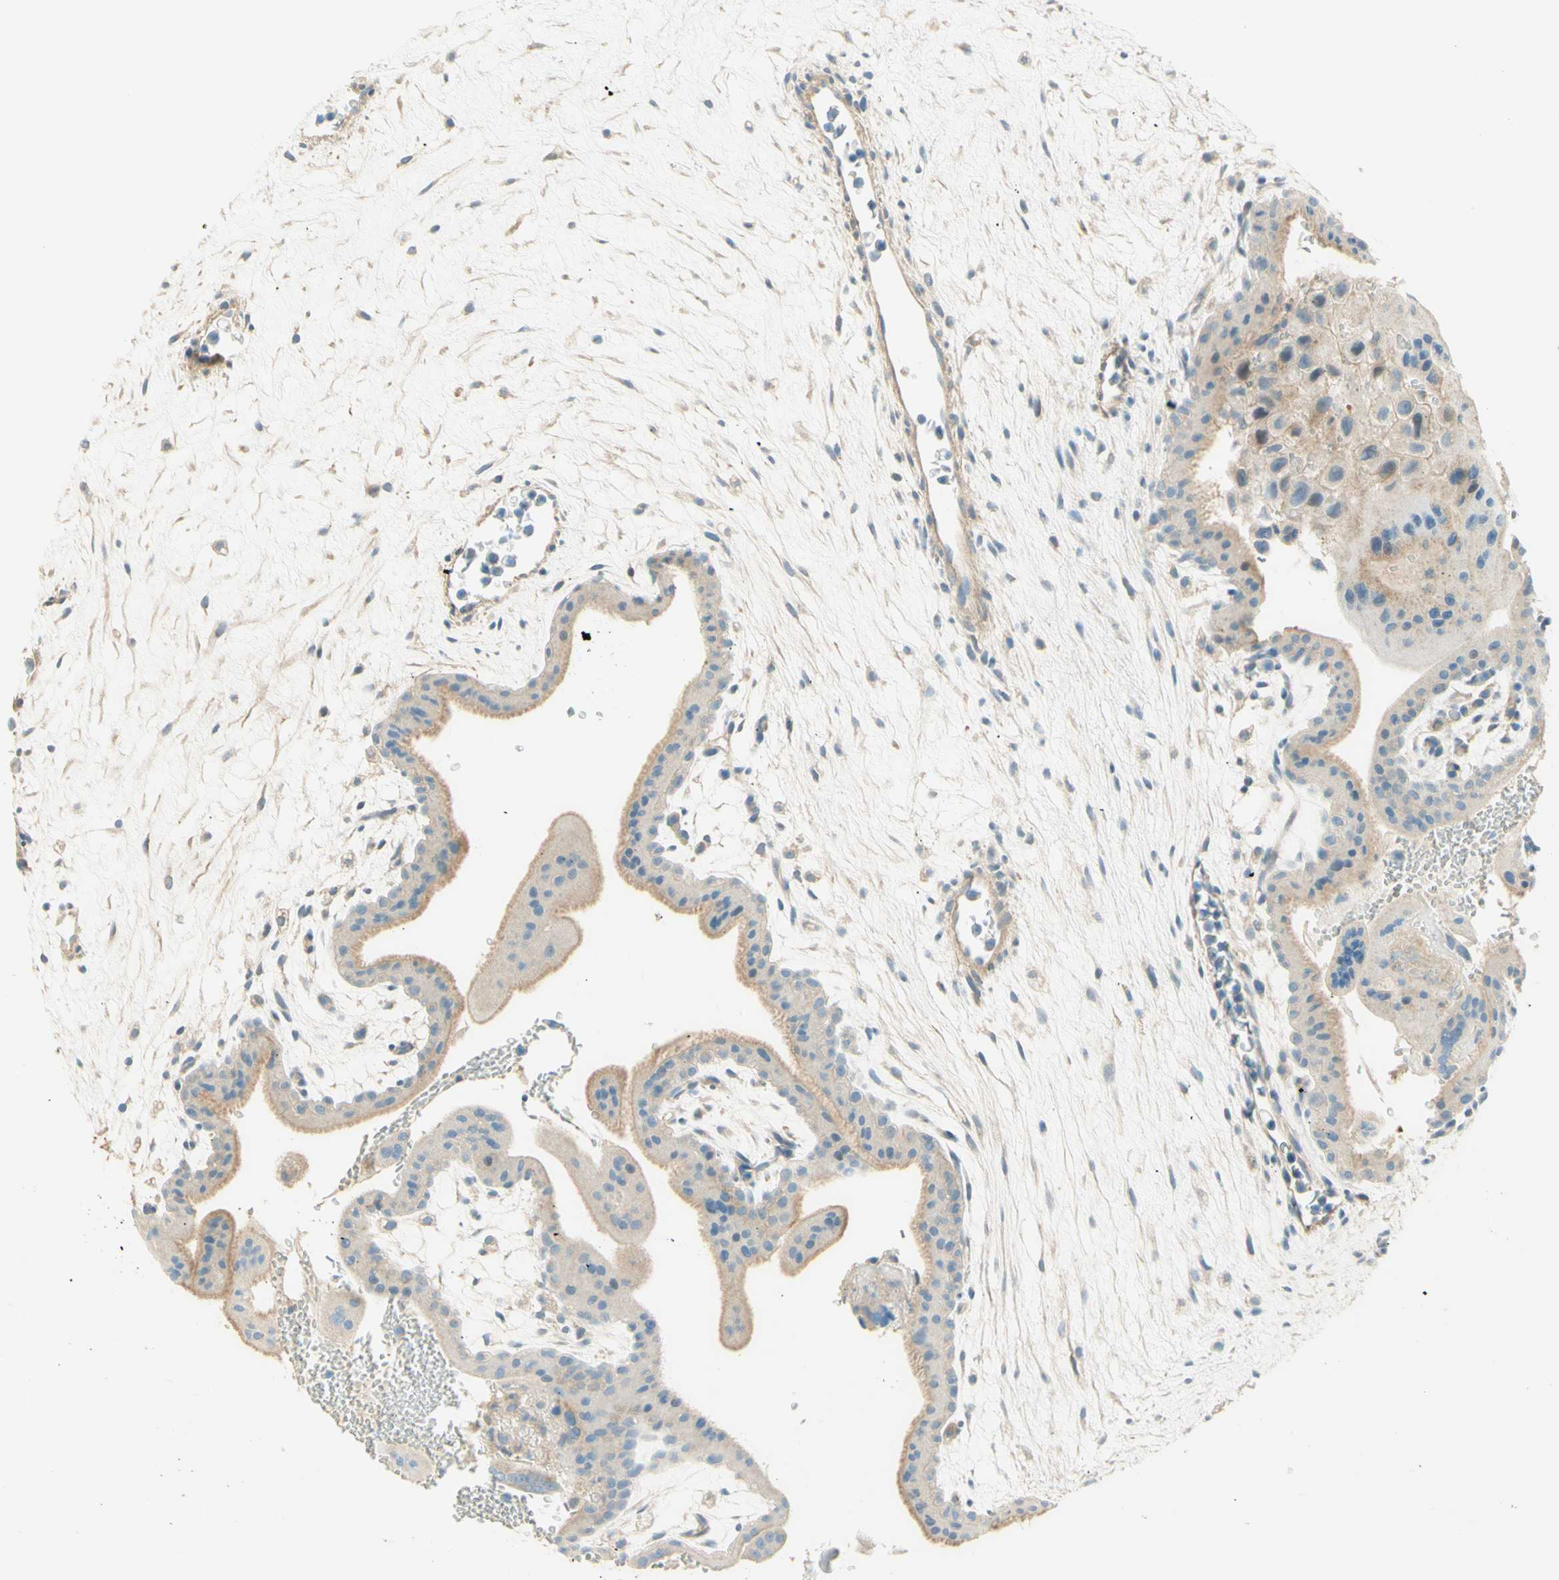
{"staining": {"intensity": "moderate", "quantity": "25%-75%", "location": "cytoplasmic/membranous"}, "tissue": "placenta", "cell_type": "Trophoblastic cells", "image_type": "normal", "snomed": [{"axis": "morphology", "description": "Normal tissue, NOS"}, {"axis": "topography", "description": "Placenta"}], "caption": "A histopathology image of placenta stained for a protein shows moderate cytoplasmic/membranous brown staining in trophoblastic cells.", "gene": "PROM1", "patient": {"sex": "female", "age": 35}}